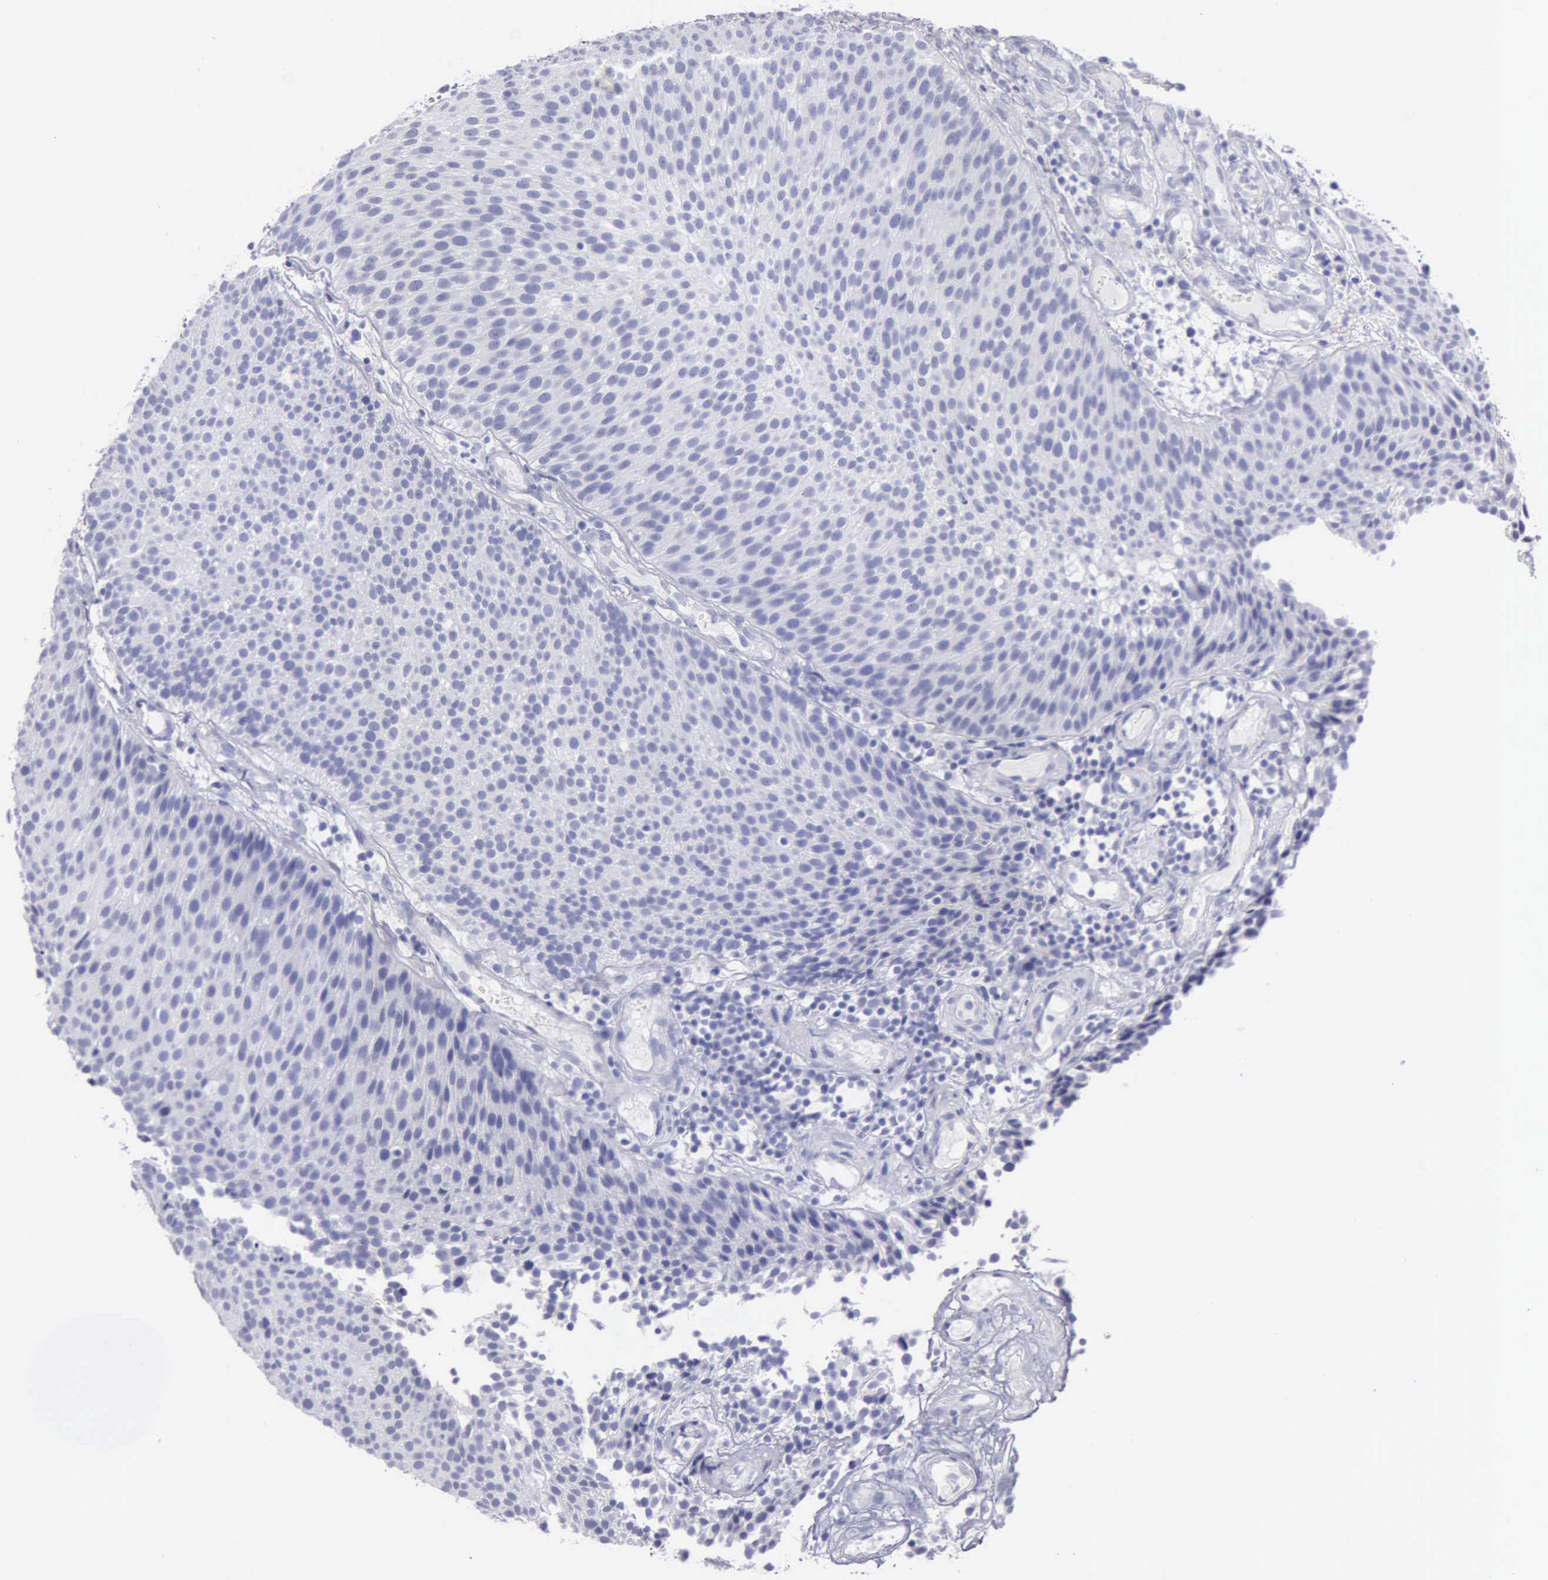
{"staining": {"intensity": "negative", "quantity": "none", "location": "none"}, "tissue": "urothelial cancer", "cell_type": "Tumor cells", "image_type": "cancer", "snomed": [{"axis": "morphology", "description": "Urothelial carcinoma, Low grade"}, {"axis": "topography", "description": "Urinary bladder"}], "caption": "The image shows no significant expression in tumor cells of urothelial carcinoma (low-grade).", "gene": "FBLN5", "patient": {"sex": "male", "age": 85}}